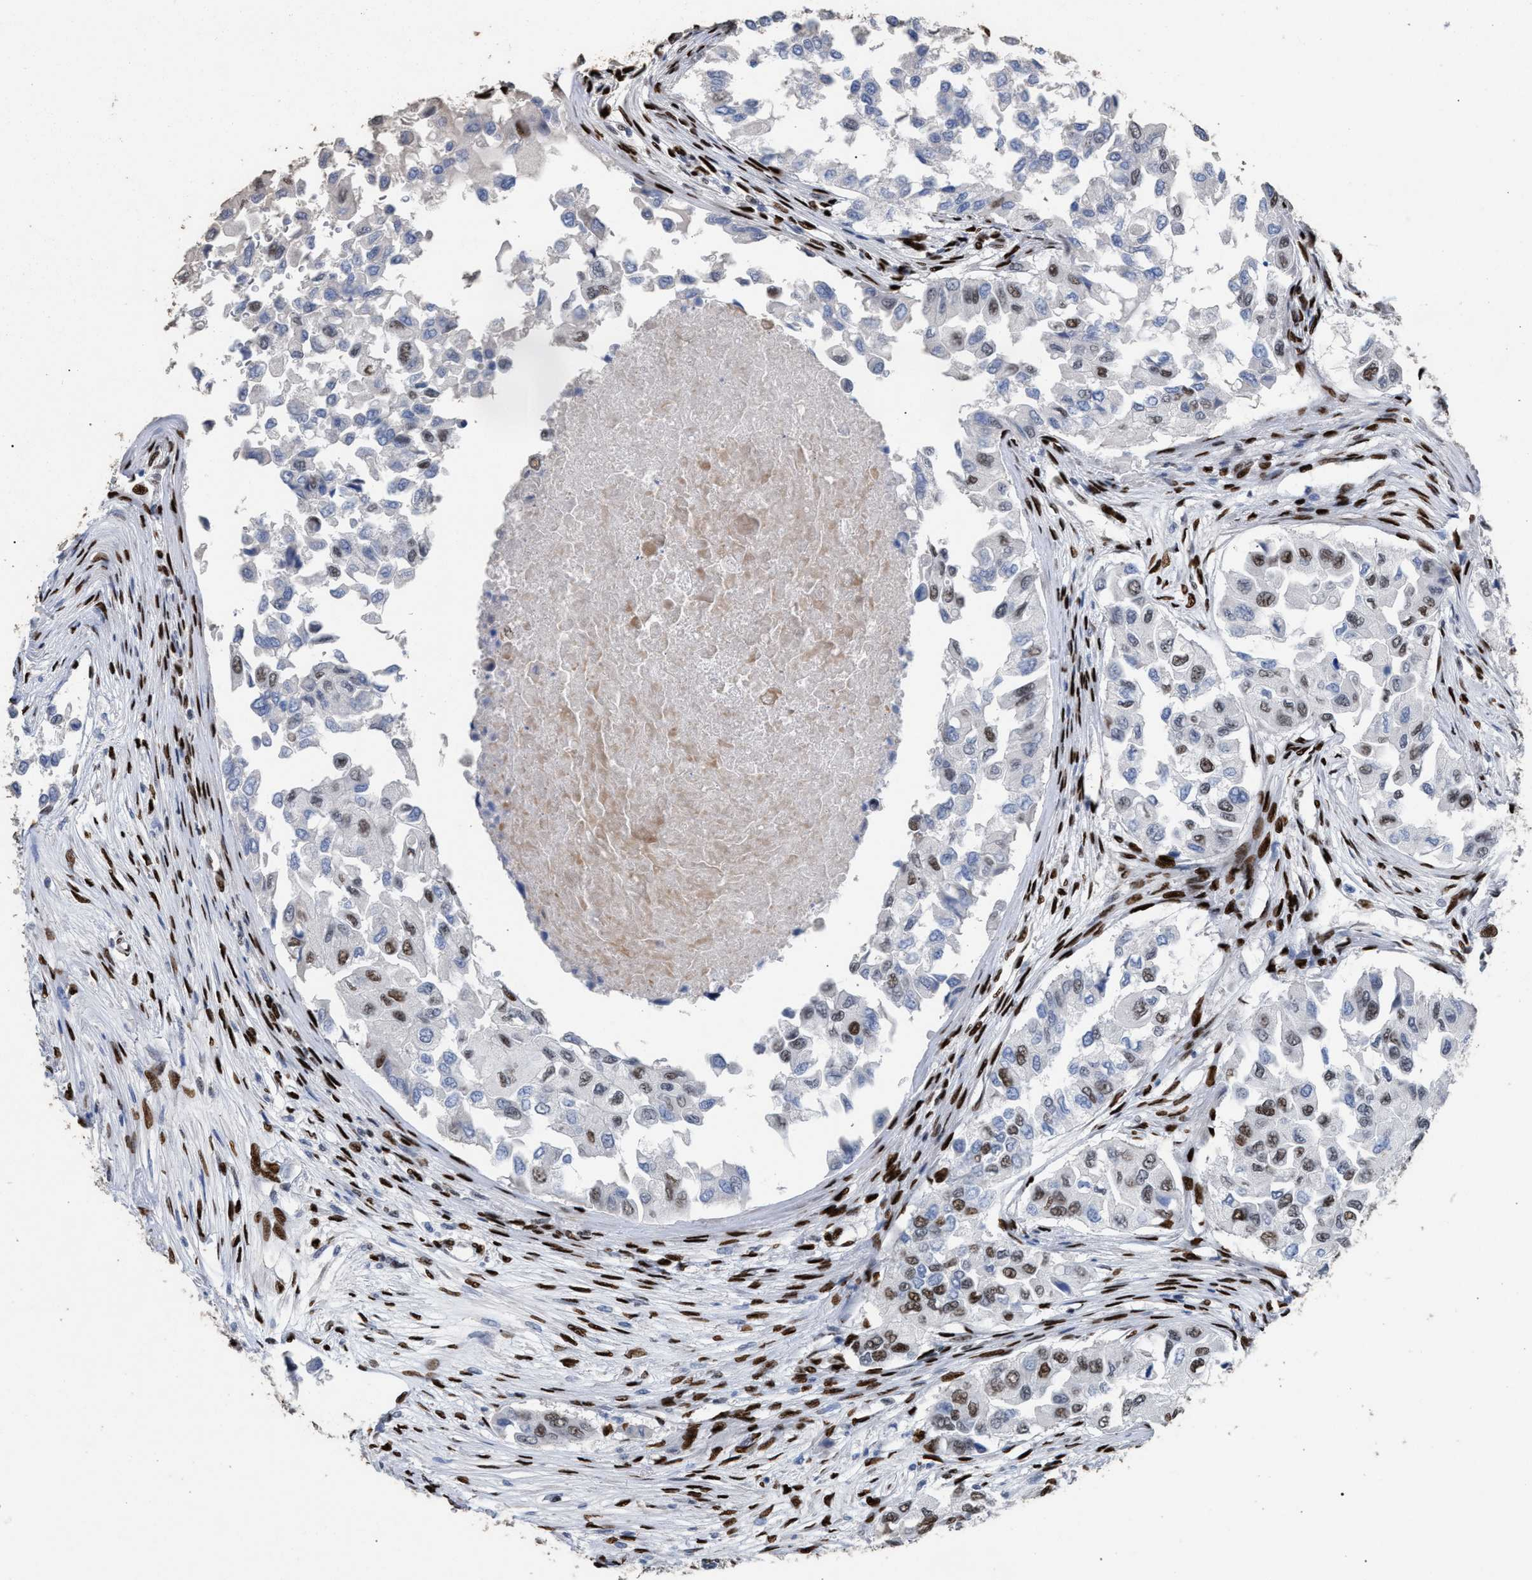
{"staining": {"intensity": "weak", "quantity": "25%-75%", "location": "nuclear"}, "tissue": "breast cancer", "cell_type": "Tumor cells", "image_type": "cancer", "snomed": [{"axis": "morphology", "description": "Normal tissue, NOS"}, {"axis": "morphology", "description": "Duct carcinoma"}, {"axis": "topography", "description": "Breast"}], "caption": "This micrograph reveals immunohistochemistry staining of human breast cancer, with low weak nuclear positivity in about 25%-75% of tumor cells.", "gene": "TP53BP1", "patient": {"sex": "female", "age": 49}}